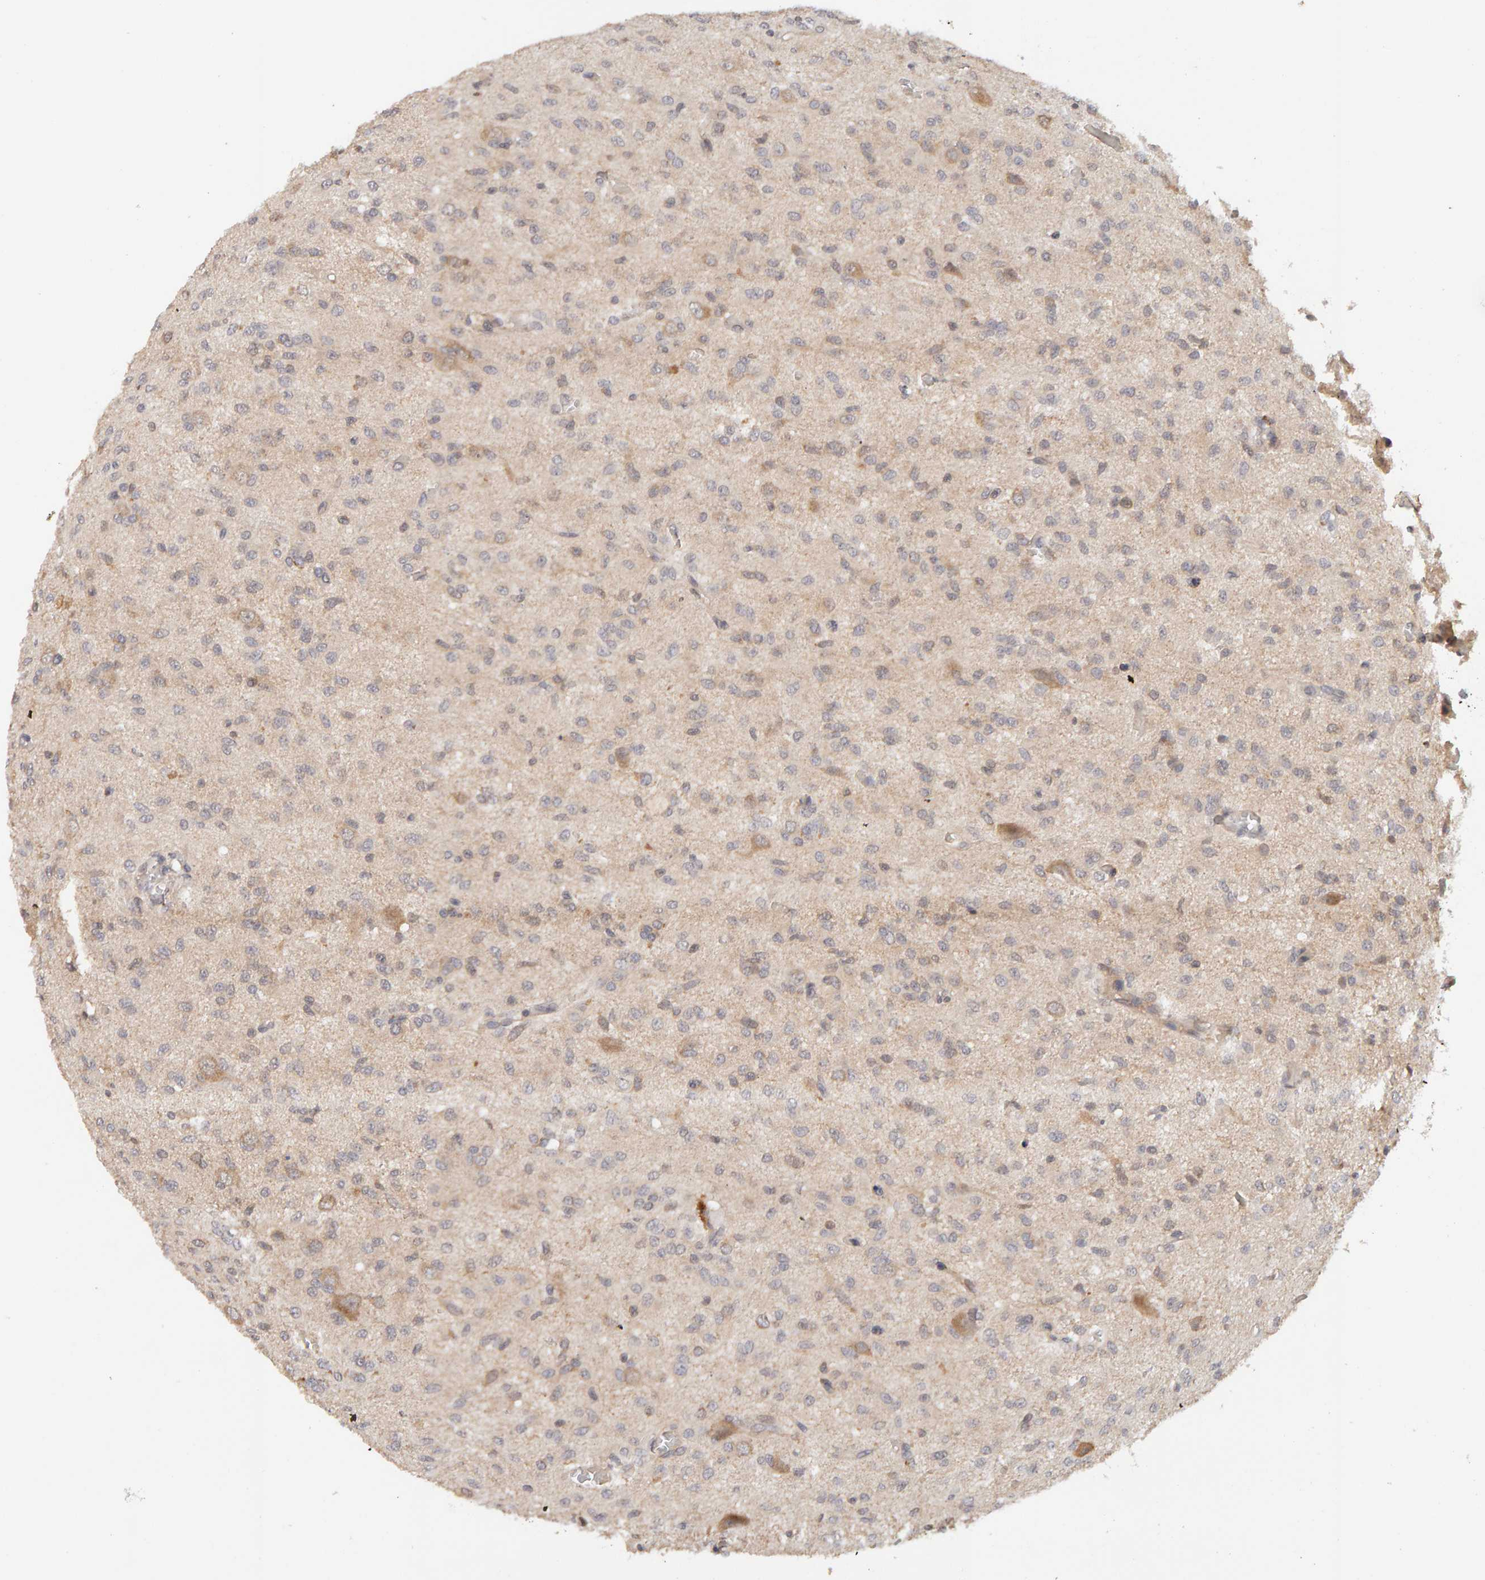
{"staining": {"intensity": "negative", "quantity": "none", "location": "none"}, "tissue": "glioma", "cell_type": "Tumor cells", "image_type": "cancer", "snomed": [{"axis": "morphology", "description": "Glioma, malignant, High grade"}, {"axis": "topography", "description": "Brain"}], "caption": "Tumor cells are negative for brown protein staining in glioma.", "gene": "DNAJC7", "patient": {"sex": "female", "age": 59}}